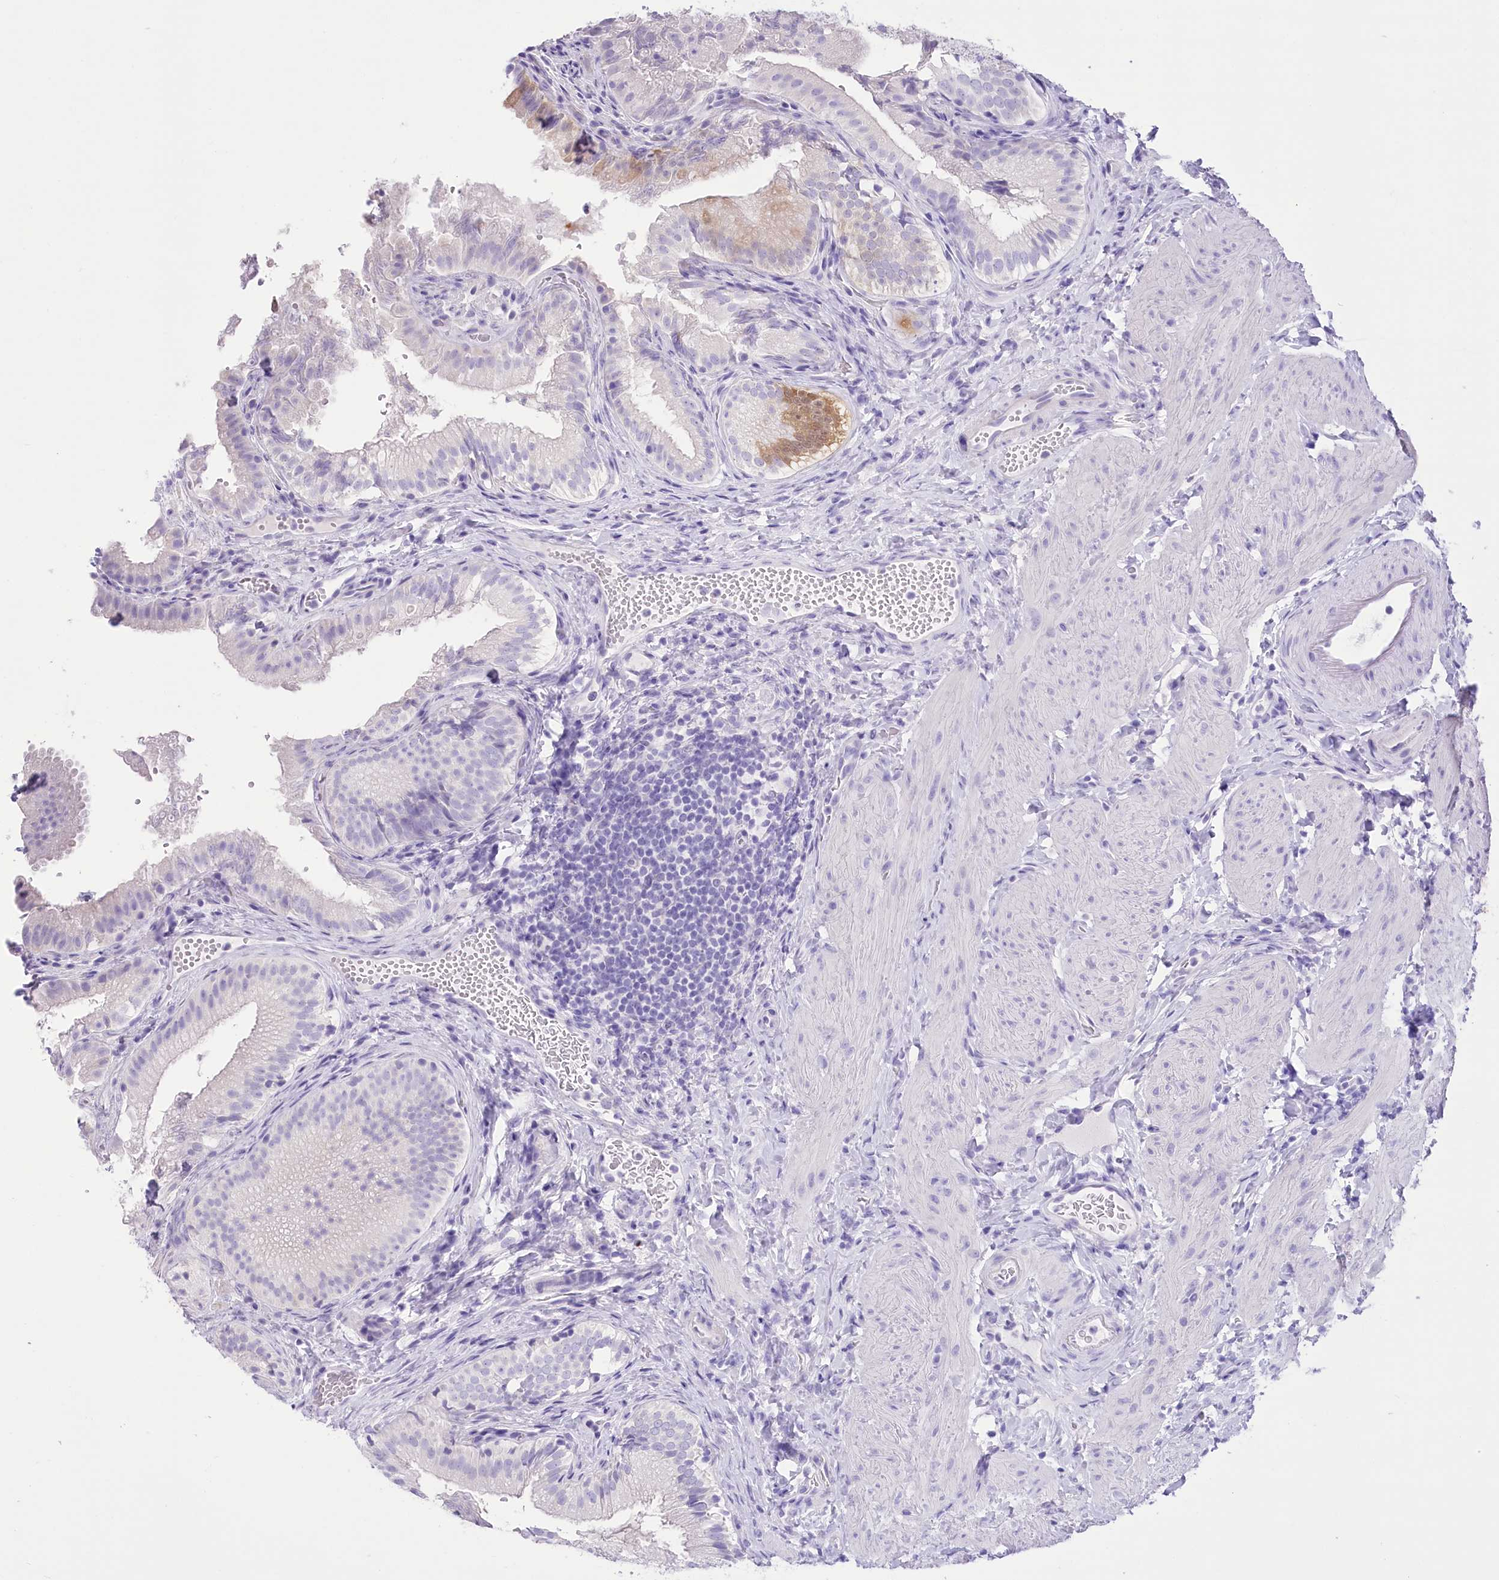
{"staining": {"intensity": "moderate", "quantity": "<25%", "location": "cytoplasmic/membranous,nuclear"}, "tissue": "gallbladder", "cell_type": "Glandular cells", "image_type": "normal", "snomed": [{"axis": "morphology", "description": "Normal tissue, NOS"}, {"axis": "topography", "description": "Gallbladder"}], "caption": "An image of gallbladder stained for a protein demonstrates moderate cytoplasmic/membranous,nuclear brown staining in glandular cells. The protein of interest is stained brown, and the nuclei are stained in blue (DAB (3,3'-diaminobenzidine) IHC with brightfield microscopy, high magnification).", "gene": "PBLD", "patient": {"sex": "female", "age": 30}}